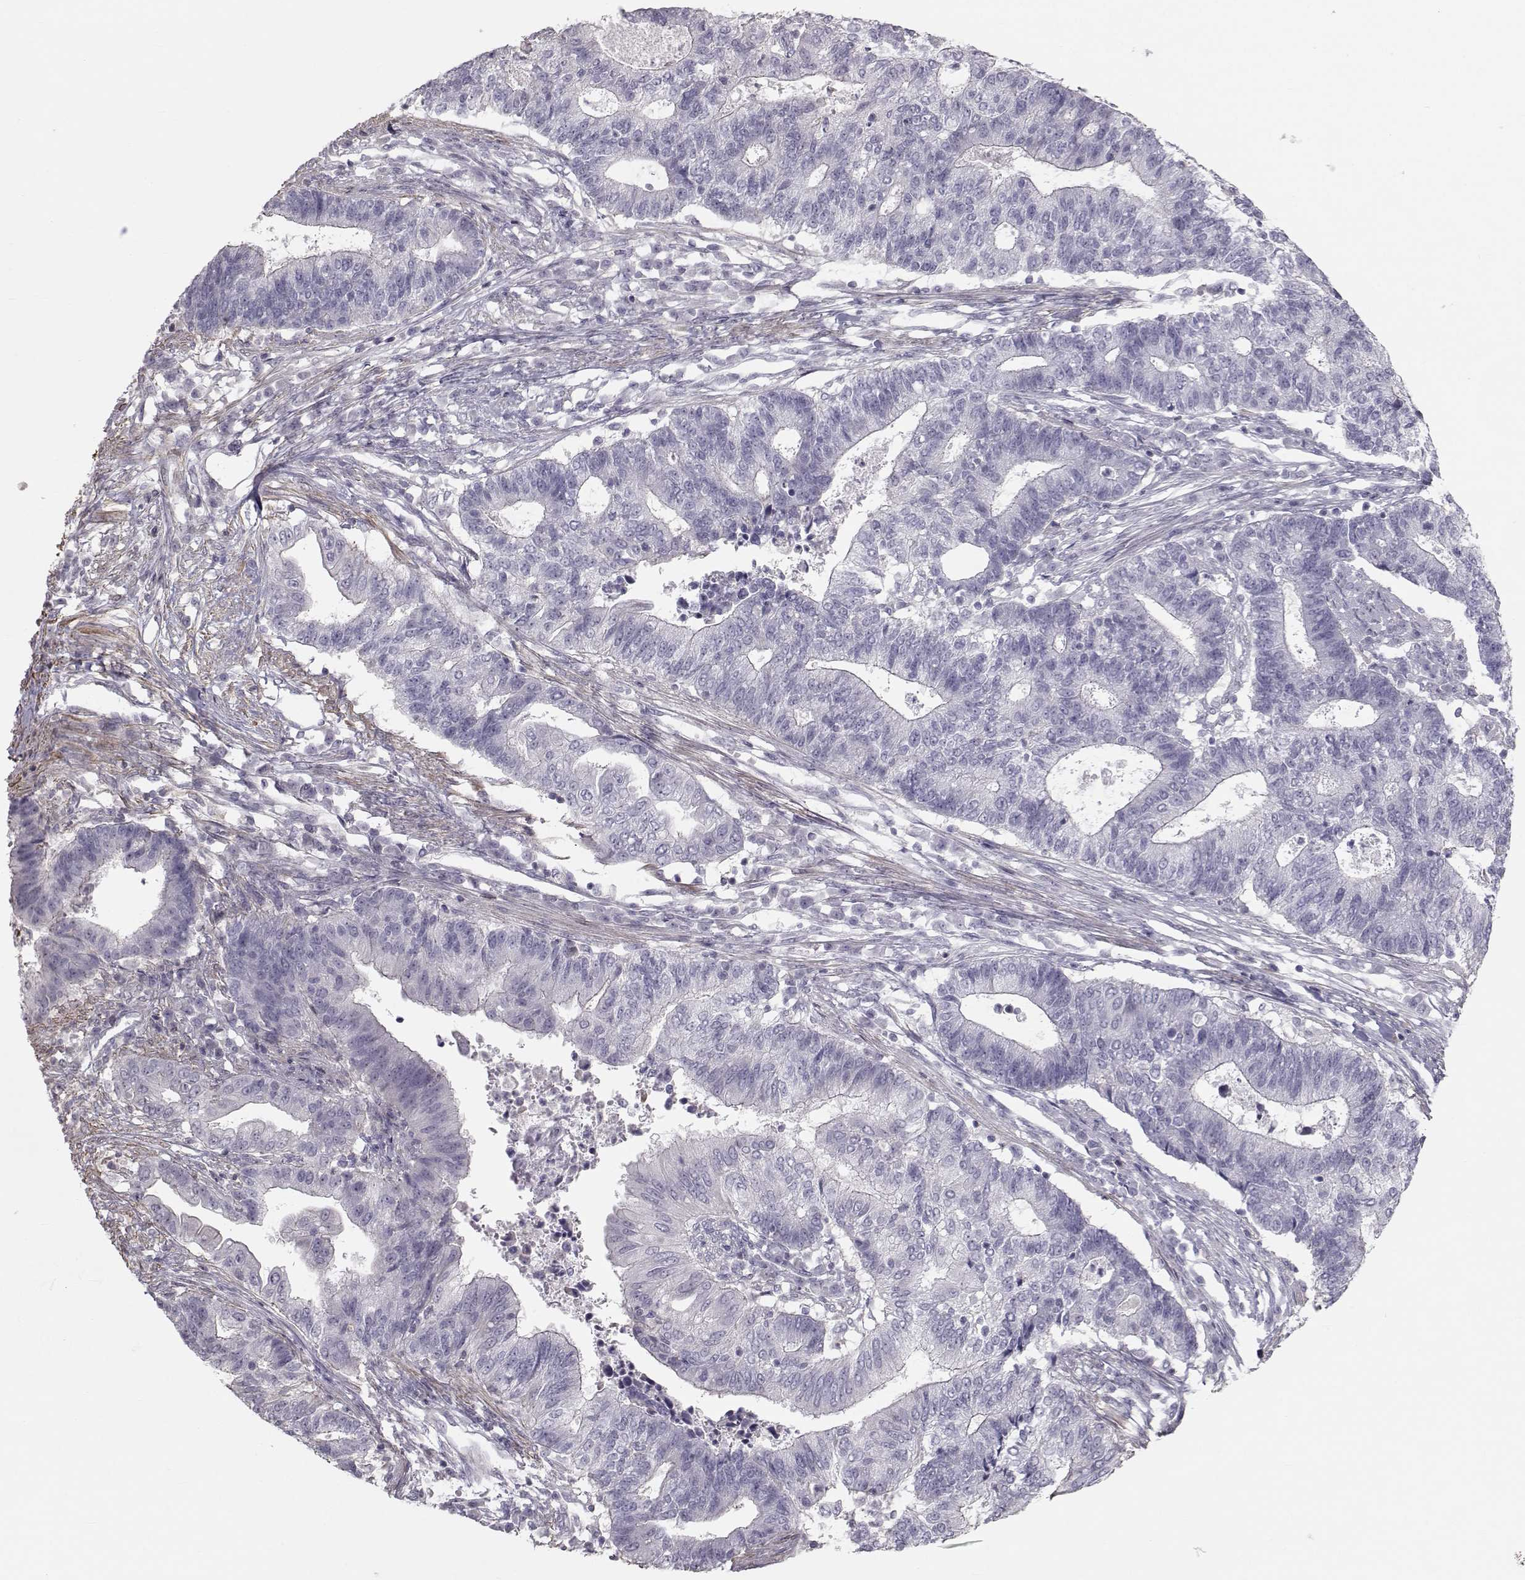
{"staining": {"intensity": "negative", "quantity": "none", "location": "none"}, "tissue": "endometrial cancer", "cell_type": "Tumor cells", "image_type": "cancer", "snomed": [{"axis": "morphology", "description": "Adenocarcinoma, NOS"}, {"axis": "topography", "description": "Uterus"}, {"axis": "topography", "description": "Endometrium"}], "caption": "High power microscopy micrograph of an immunohistochemistry (IHC) micrograph of endometrial cancer (adenocarcinoma), revealing no significant staining in tumor cells.", "gene": "GARIN3", "patient": {"sex": "female", "age": 54}}